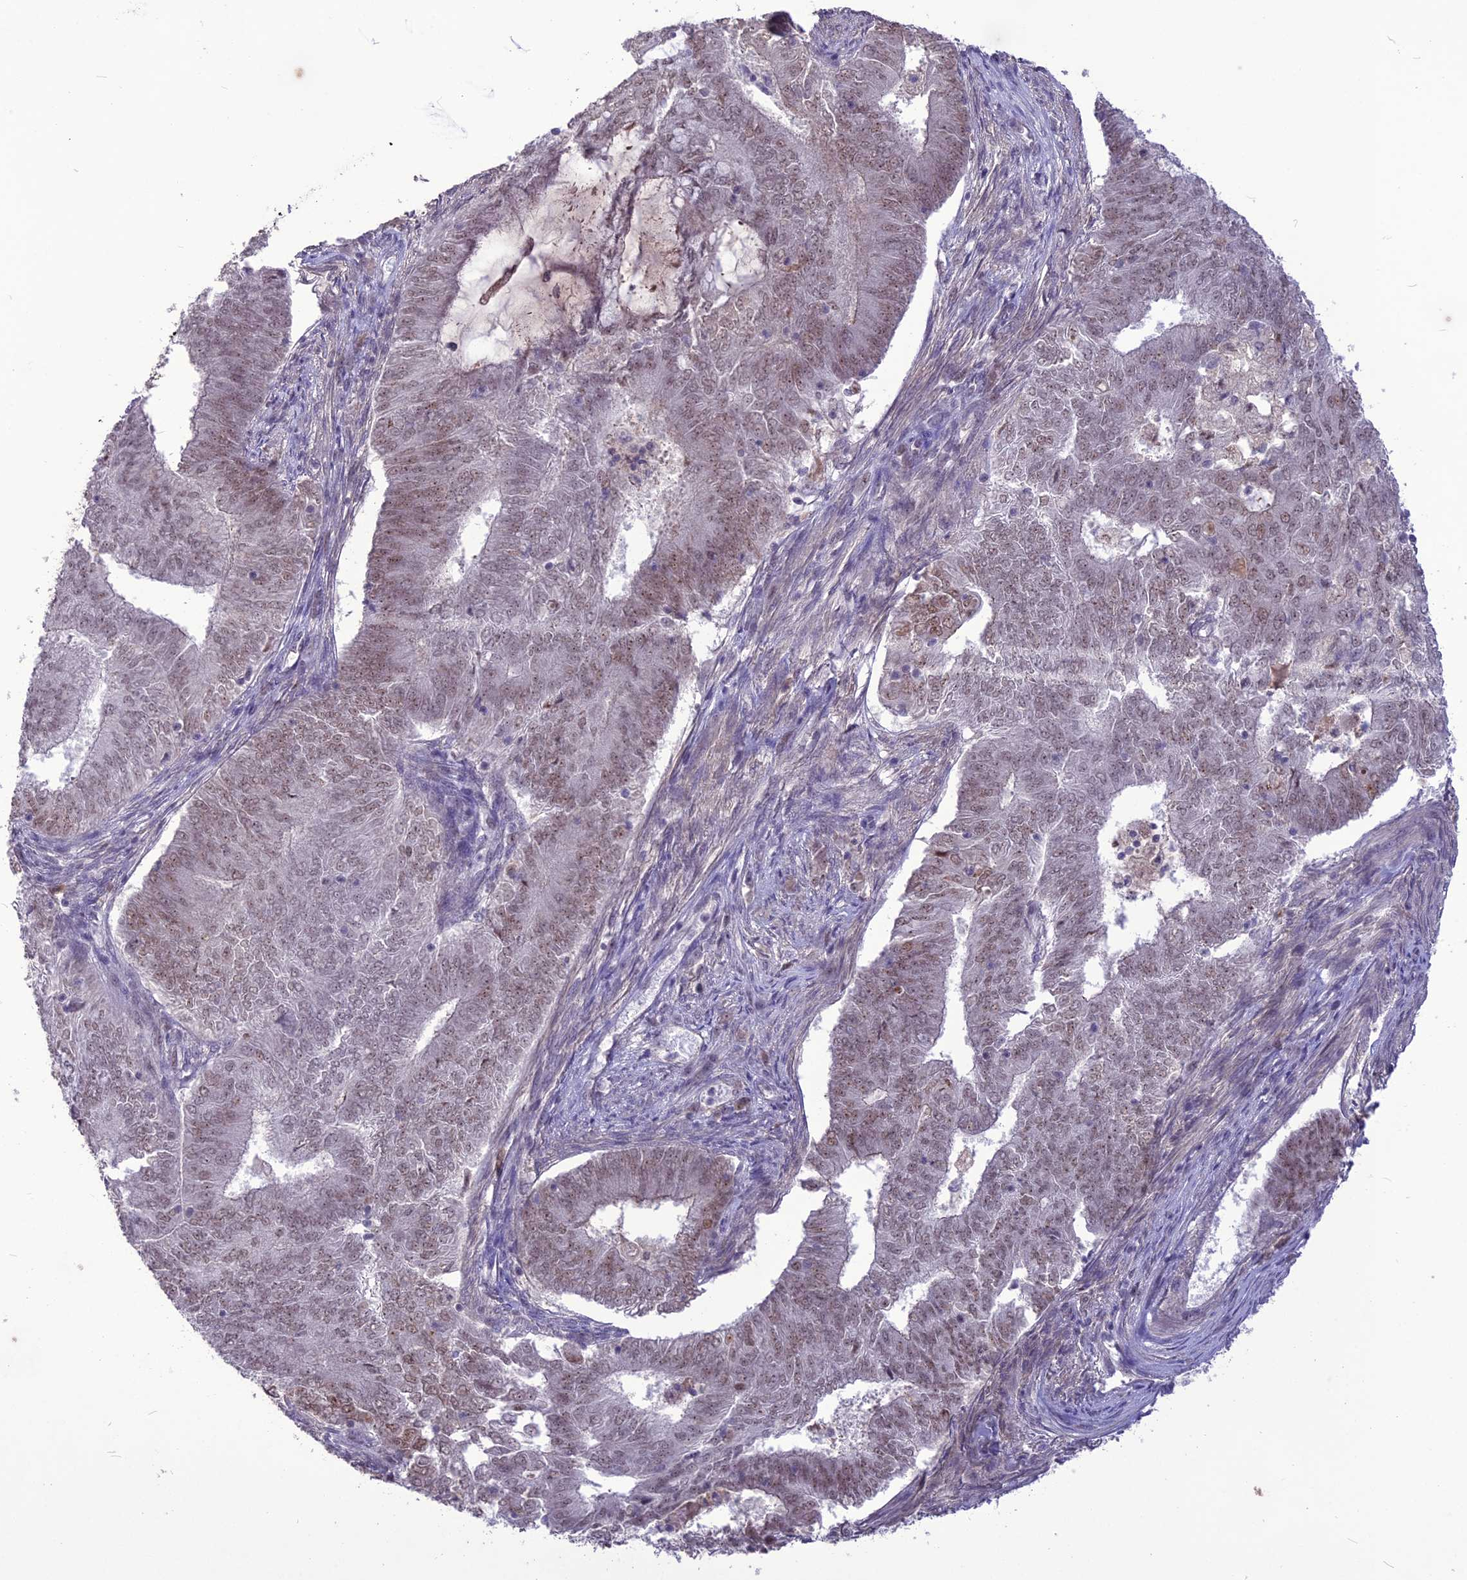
{"staining": {"intensity": "weak", "quantity": ">75%", "location": "nuclear"}, "tissue": "endometrial cancer", "cell_type": "Tumor cells", "image_type": "cancer", "snomed": [{"axis": "morphology", "description": "Adenocarcinoma, NOS"}, {"axis": "topography", "description": "Endometrium"}], "caption": "This micrograph exhibits IHC staining of endometrial adenocarcinoma, with low weak nuclear expression in about >75% of tumor cells.", "gene": "DIS3", "patient": {"sex": "female", "age": 62}}